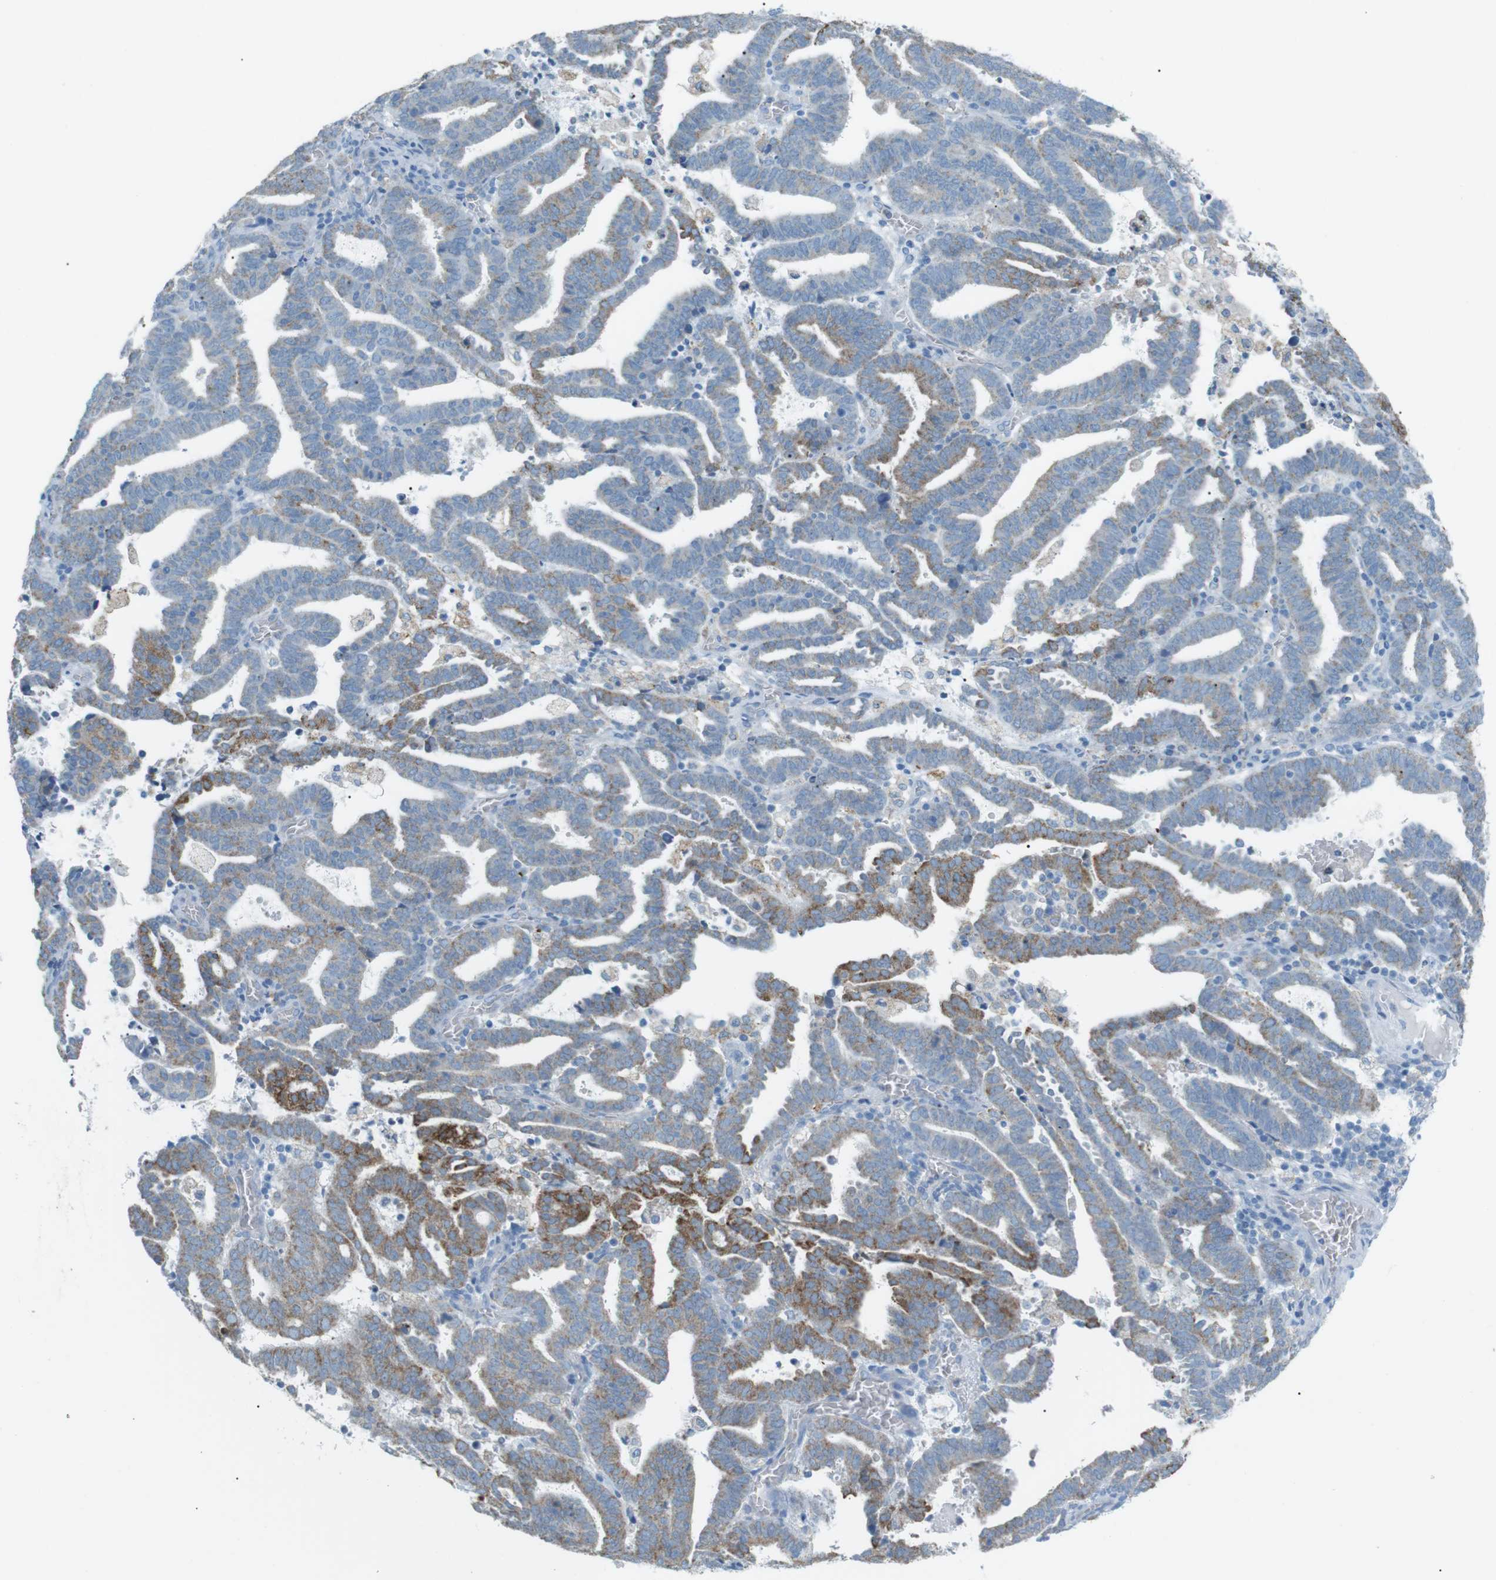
{"staining": {"intensity": "moderate", "quantity": "25%-75%", "location": "cytoplasmic/membranous"}, "tissue": "endometrial cancer", "cell_type": "Tumor cells", "image_type": "cancer", "snomed": [{"axis": "morphology", "description": "Adenocarcinoma, NOS"}, {"axis": "topography", "description": "Uterus"}], "caption": "The immunohistochemical stain labels moderate cytoplasmic/membranous expression in tumor cells of endometrial adenocarcinoma tissue. (brown staining indicates protein expression, while blue staining denotes nuclei).", "gene": "VAMP1", "patient": {"sex": "female", "age": 83}}